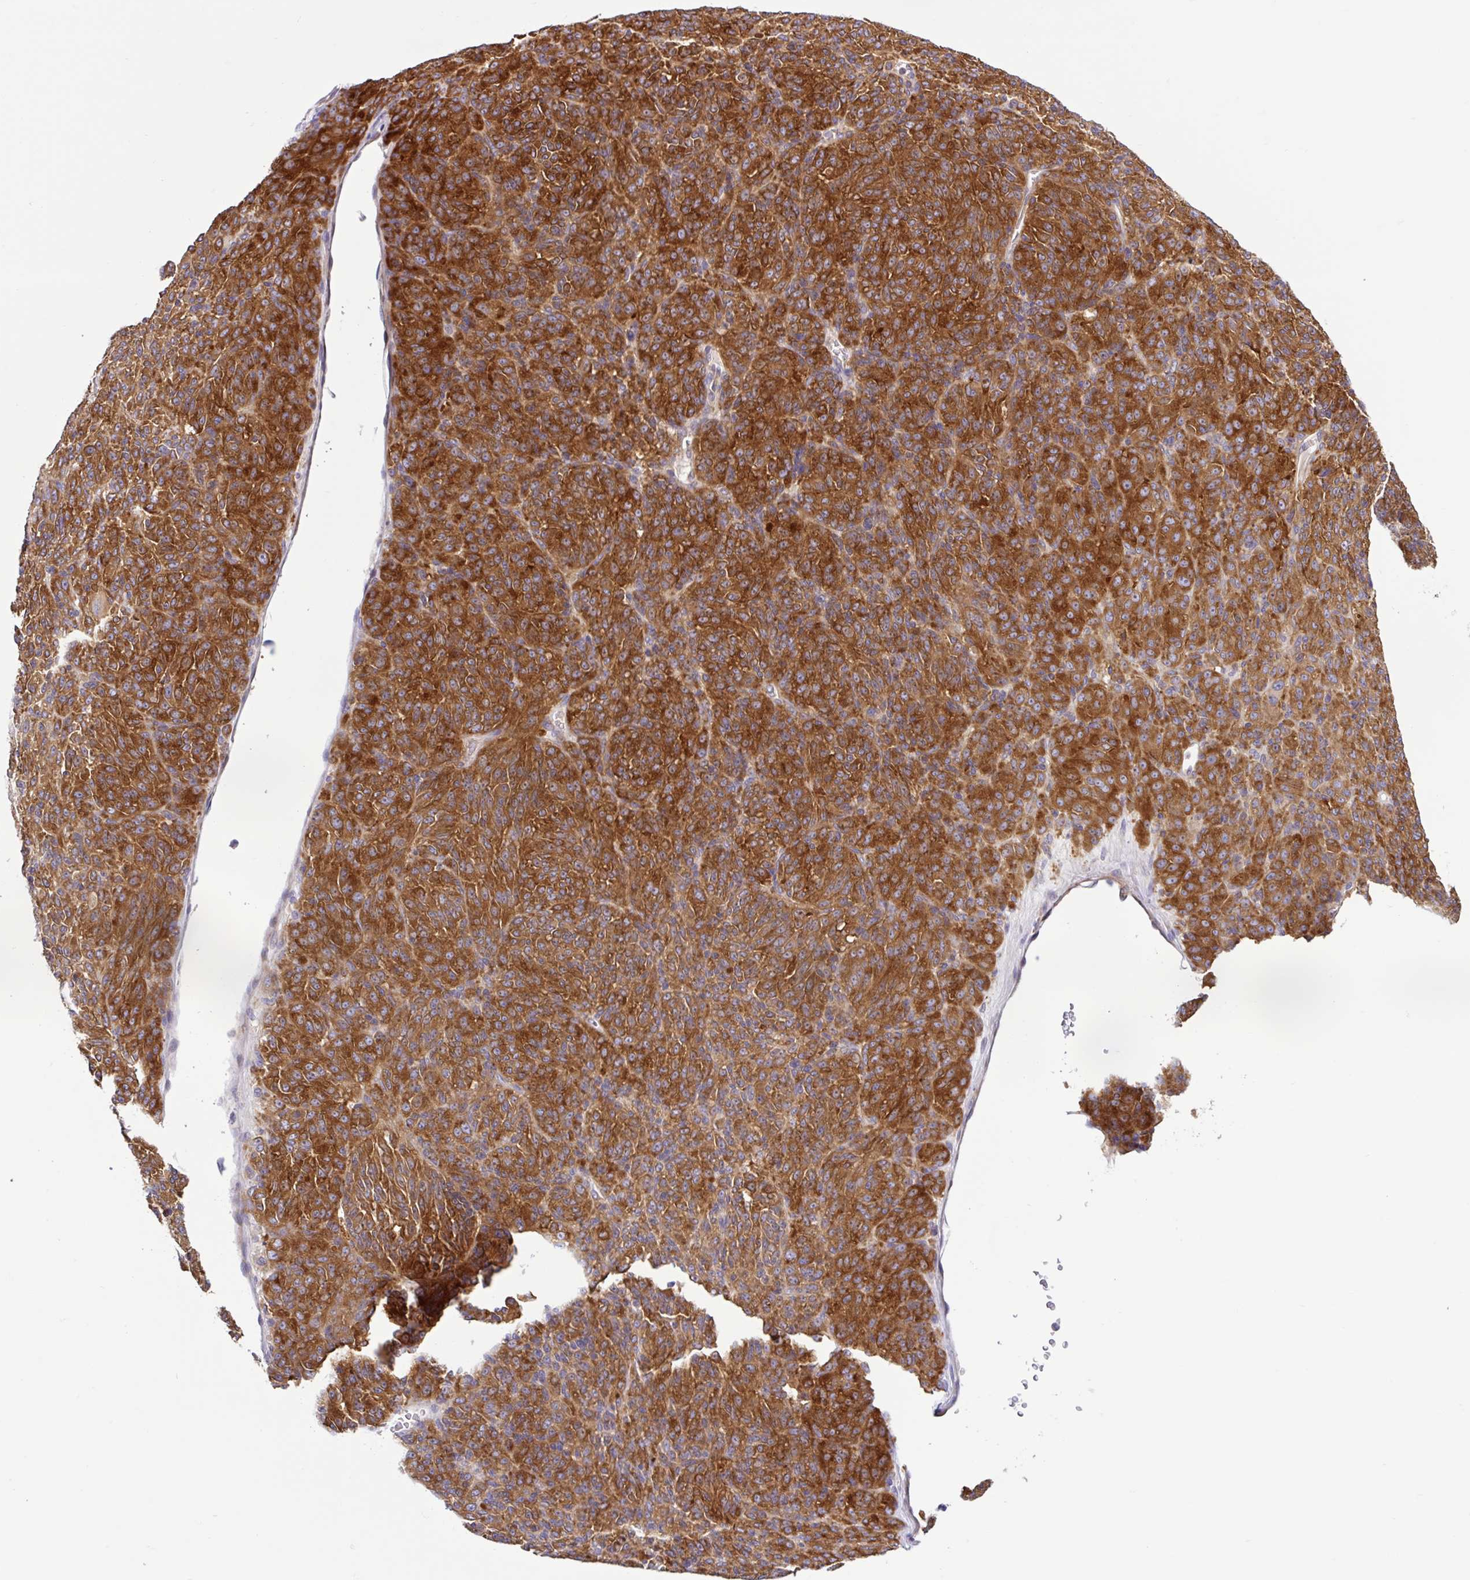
{"staining": {"intensity": "strong", "quantity": ">75%", "location": "cytoplasmic/membranous"}, "tissue": "melanoma", "cell_type": "Tumor cells", "image_type": "cancer", "snomed": [{"axis": "morphology", "description": "Malignant melanoma, Metastatic site"}, {"axis": "topography", "description": "Brain"}], "caption": "Immunohistochemical staining of melanoma reveals high levels of strong cytoplasmic/membranous protein staining in approximately >75% of tumor cells. (DAB (3,3'-diaminobenzidine) = brown stain, brightfield microscopy at high magnification).", "gene": "LARS1", "patient": {"sex": "female", "age": 56}}